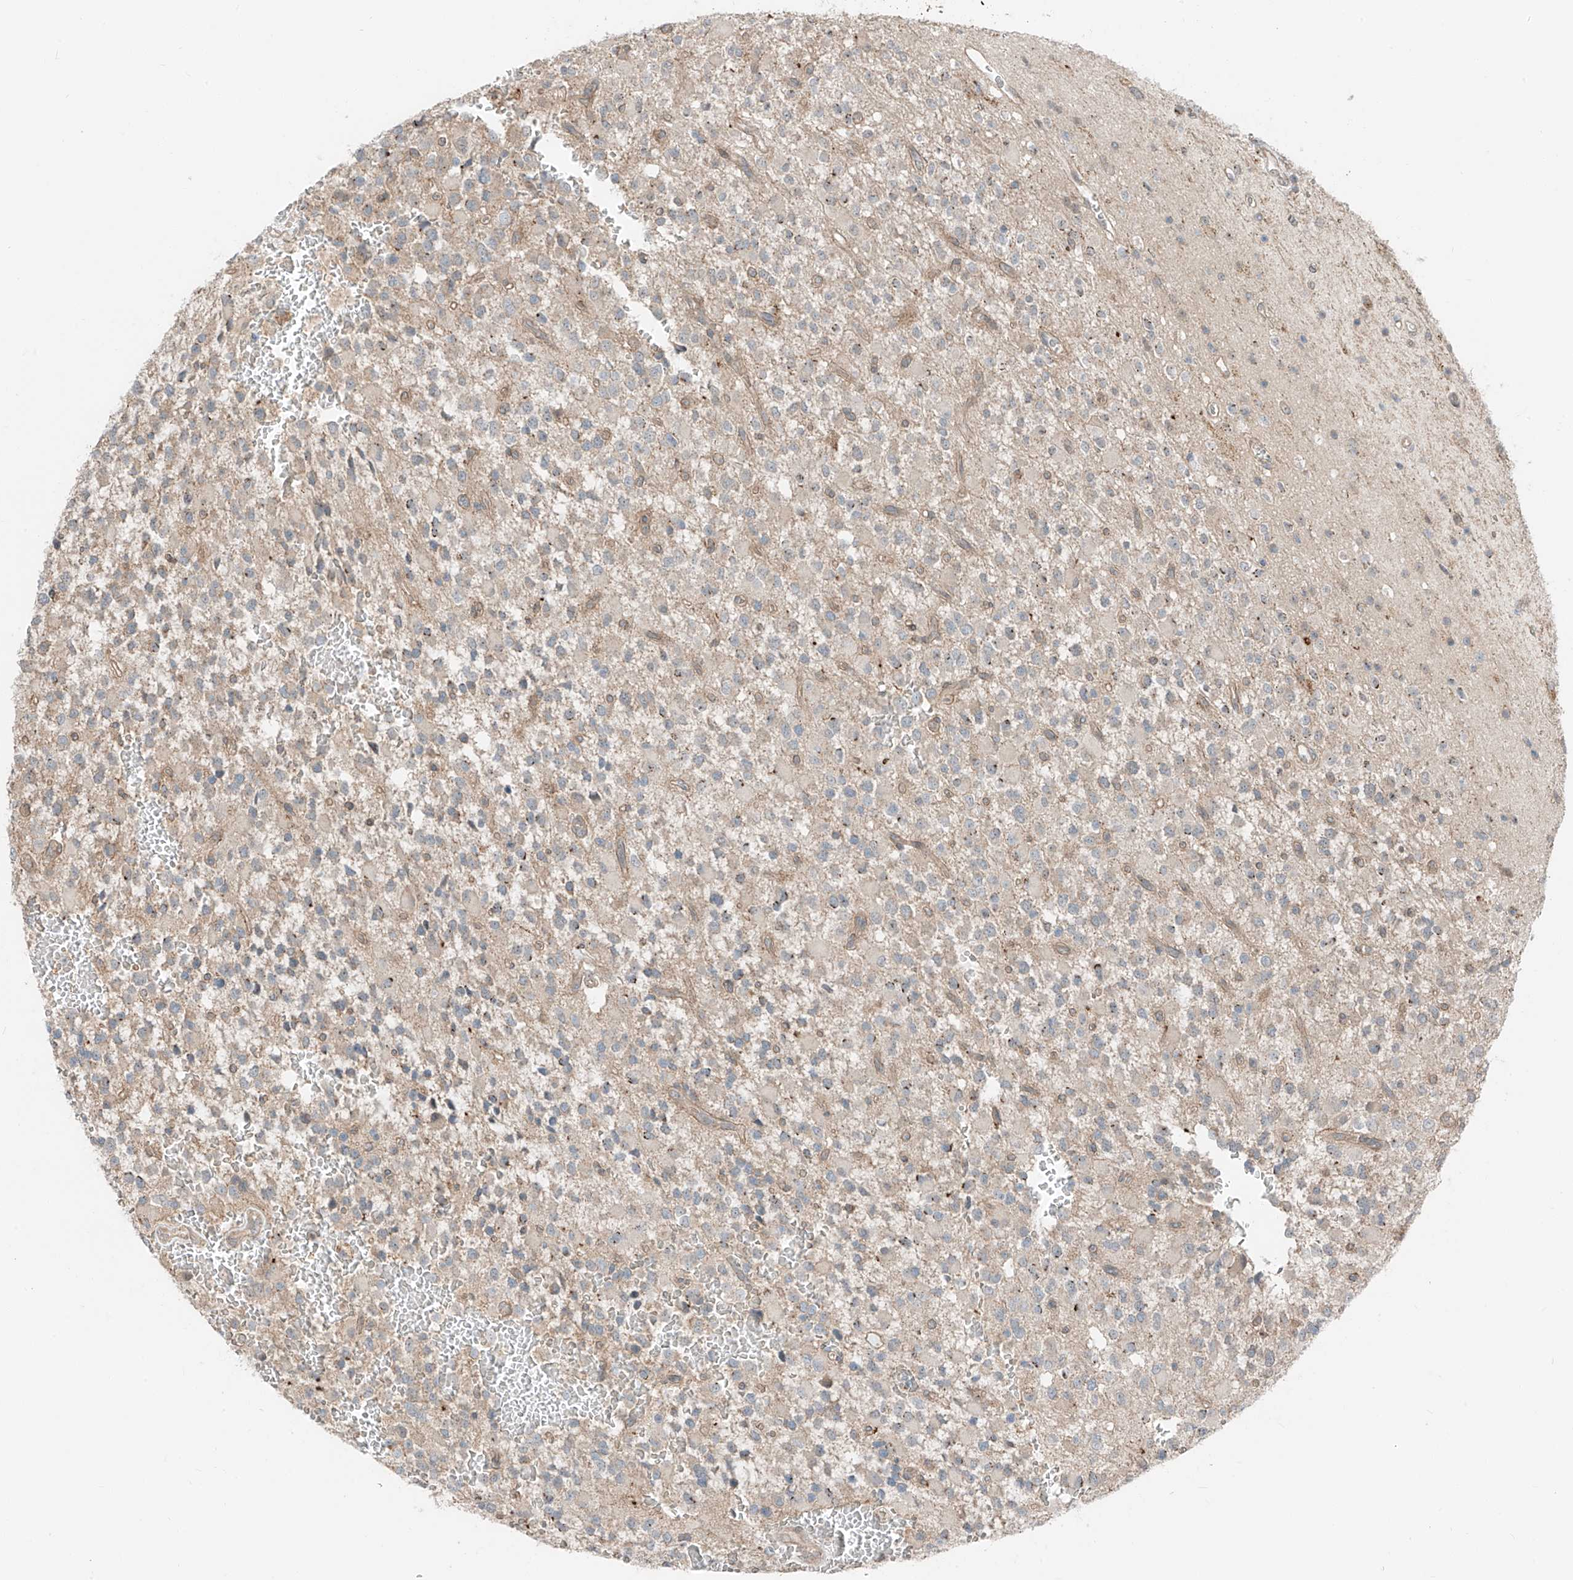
{"staining": {"intensity": "weak", "quantity": "25%-75%", "location": "cytoplasmic/membranous"}, "tissue": "glioma", "cell_type": "Tumor cells", "image_type": "cancer", "snomed": [{"axis": "morphology", "description": "Glioma, malignant, High grade"}, {"axis": "topography", "description": "Brain"}], "caption": "The immunohistochemical stain shows weak cytoplasmic/membranous staining in tumor cells of malignant high-grade glioma tissue. Ihc stains the protein in brown and the nuclei are stained blue.", "gene": "CEP162", "patient": {"sex": "male", "age": 34}}